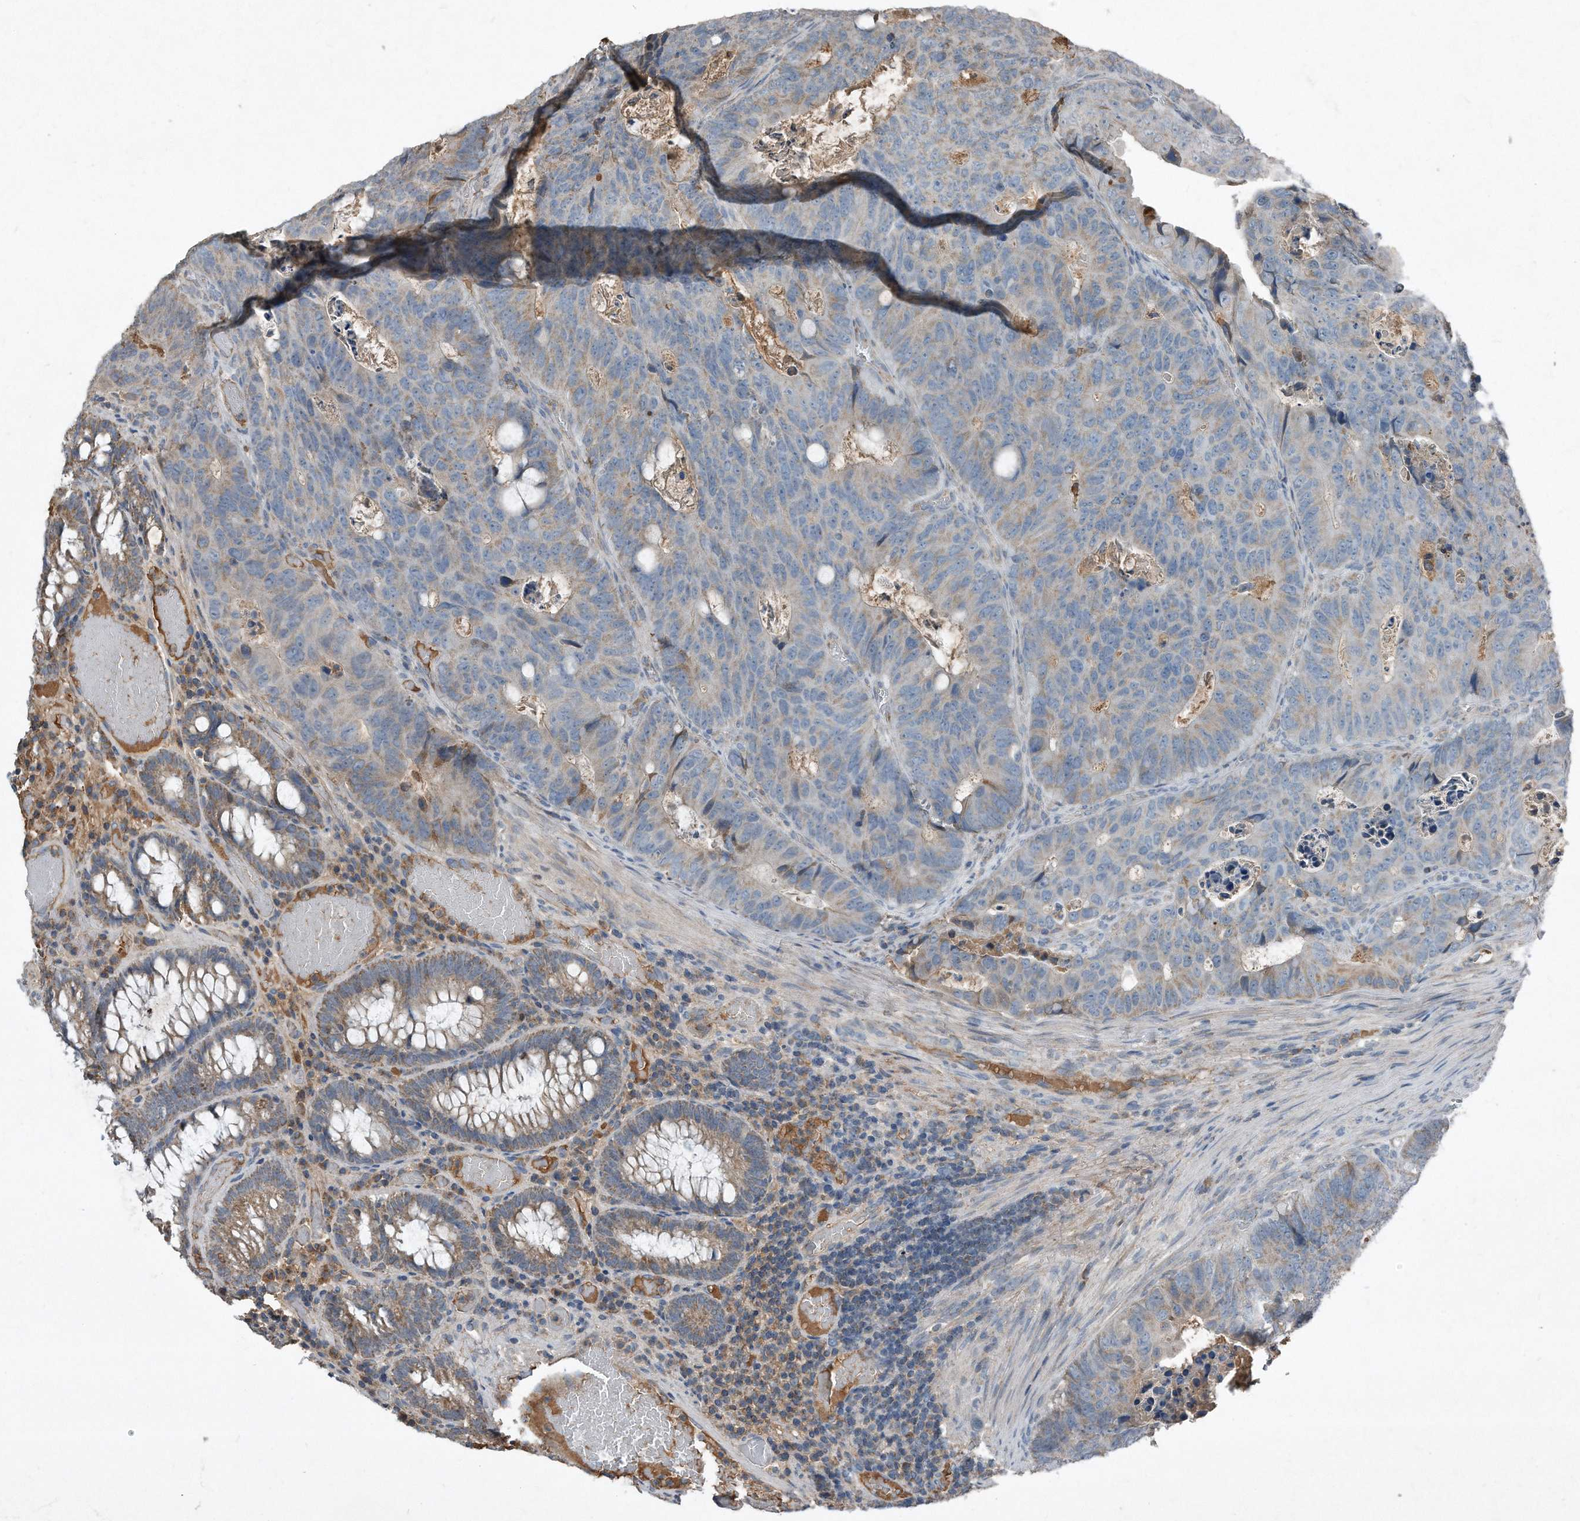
{"staining": {"intensity": "weak", "quantity": "25%-75%", "location": "cytoplasmic/membranous"}, "tissue": "colorectal cancer", "cell_type": "Tumor cells", "image_type": "cancer", "snomed": [{"axis": "morphology", "description": "Adenocarcinoma, NOS"}, {"axis": "topography", "description": "Colon"}], "caption": "Protein expression analysis of human colorectal adenocarcinoma reveals weak cytoplasmic/membranous positivity in about 25%-75% of tumor cells.", "gene": "SDHA", "patient": {"sex": "male", "age": 87}}